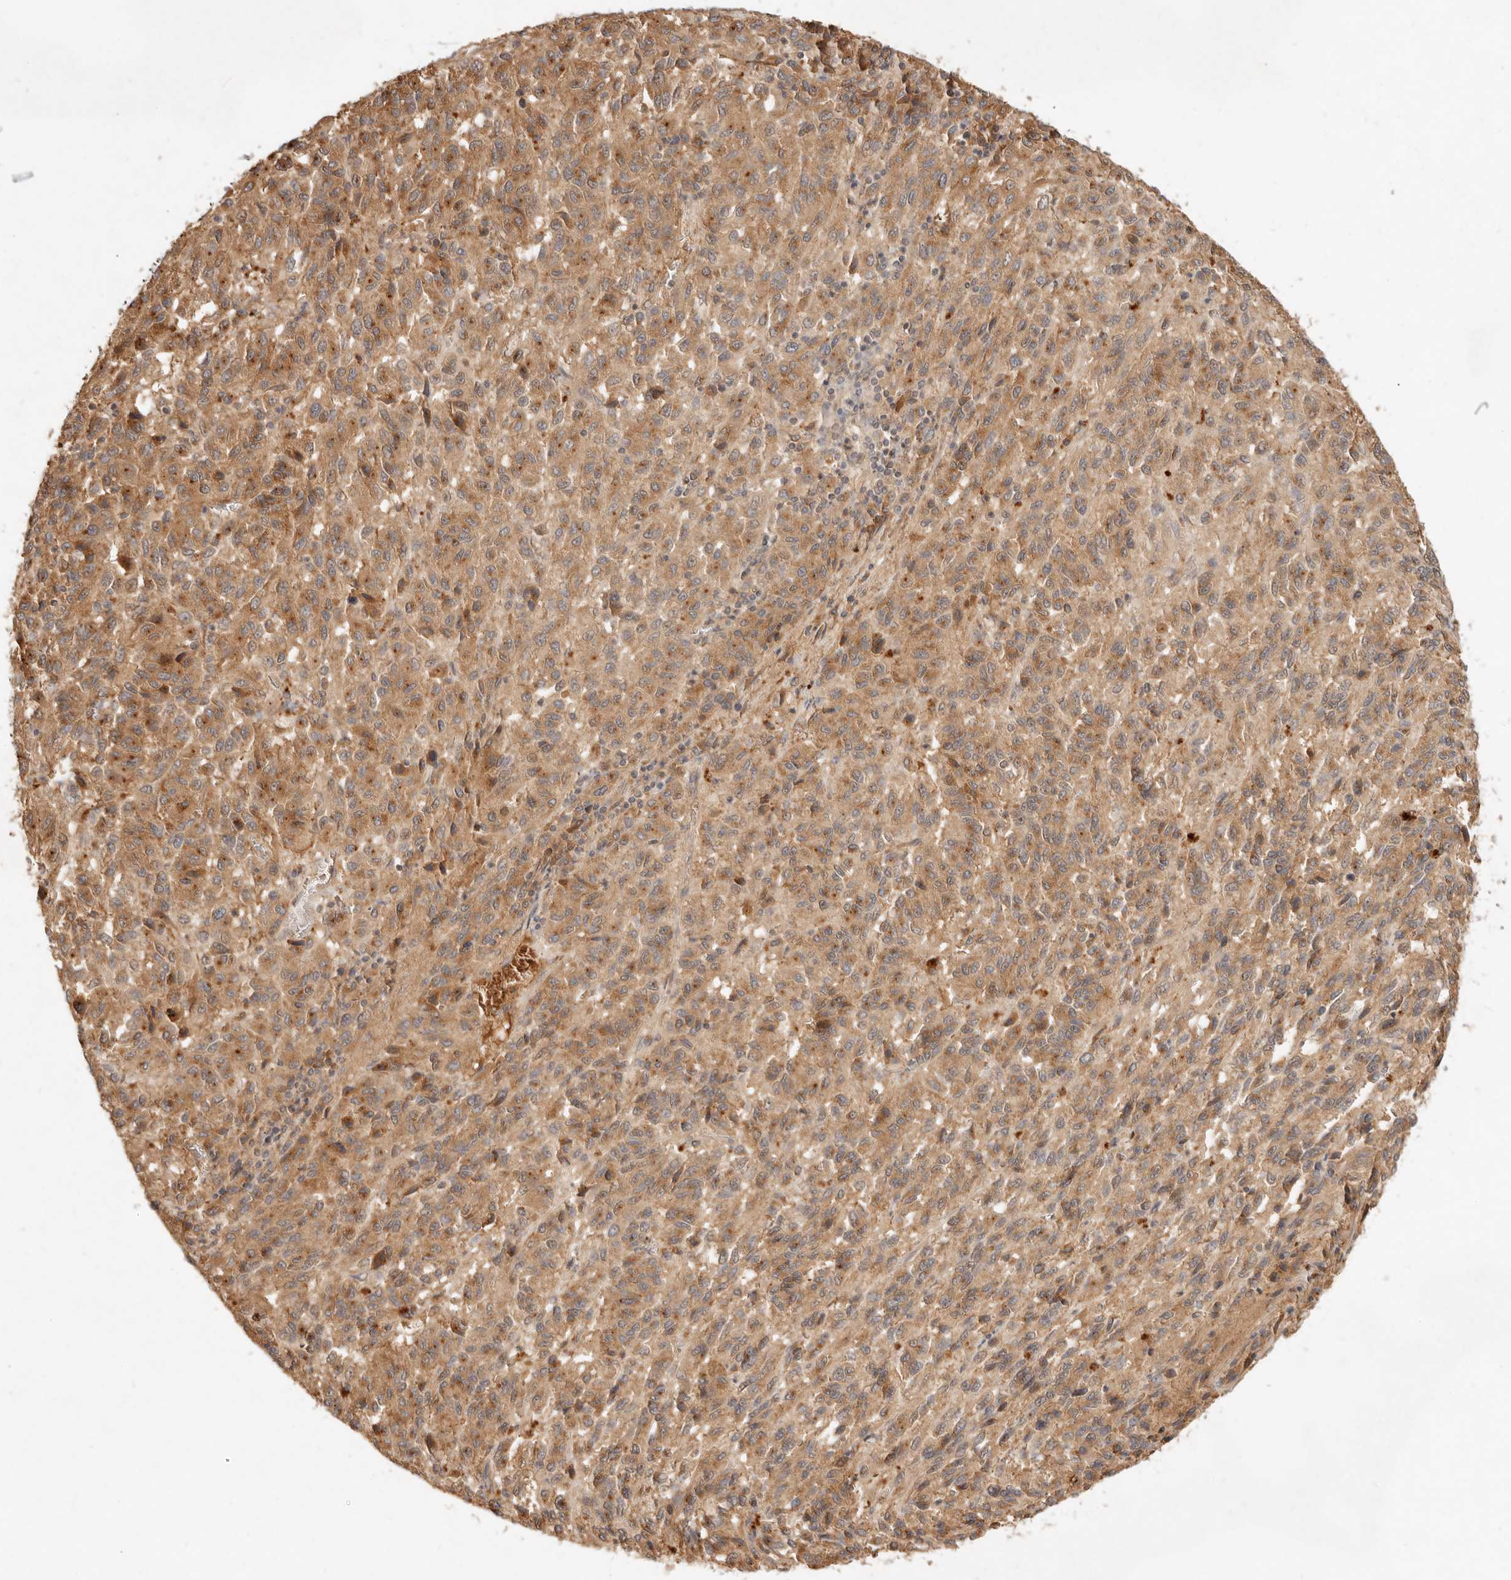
{"staining": {"intensity": "moderate", "quantity": ">75%", "location": "cytoplasmic/membranous"}, "tissue": "melanoma", "cell_type": "Tumor cells", "image_type": "cancer", "snomed": [{"axis": "morphology", "description": "Malignant melanoma, Metastatic site"}, {"axis": "topography", "description": "Lung"}], "caption": "Immunohistochemical staining of human melanoma demonstrates moderate cytoplasmic/membranous protein expression in about >75% of tumor cells.", "gene": "FREM2", "patient": {"sex": "male", "age": 64}}